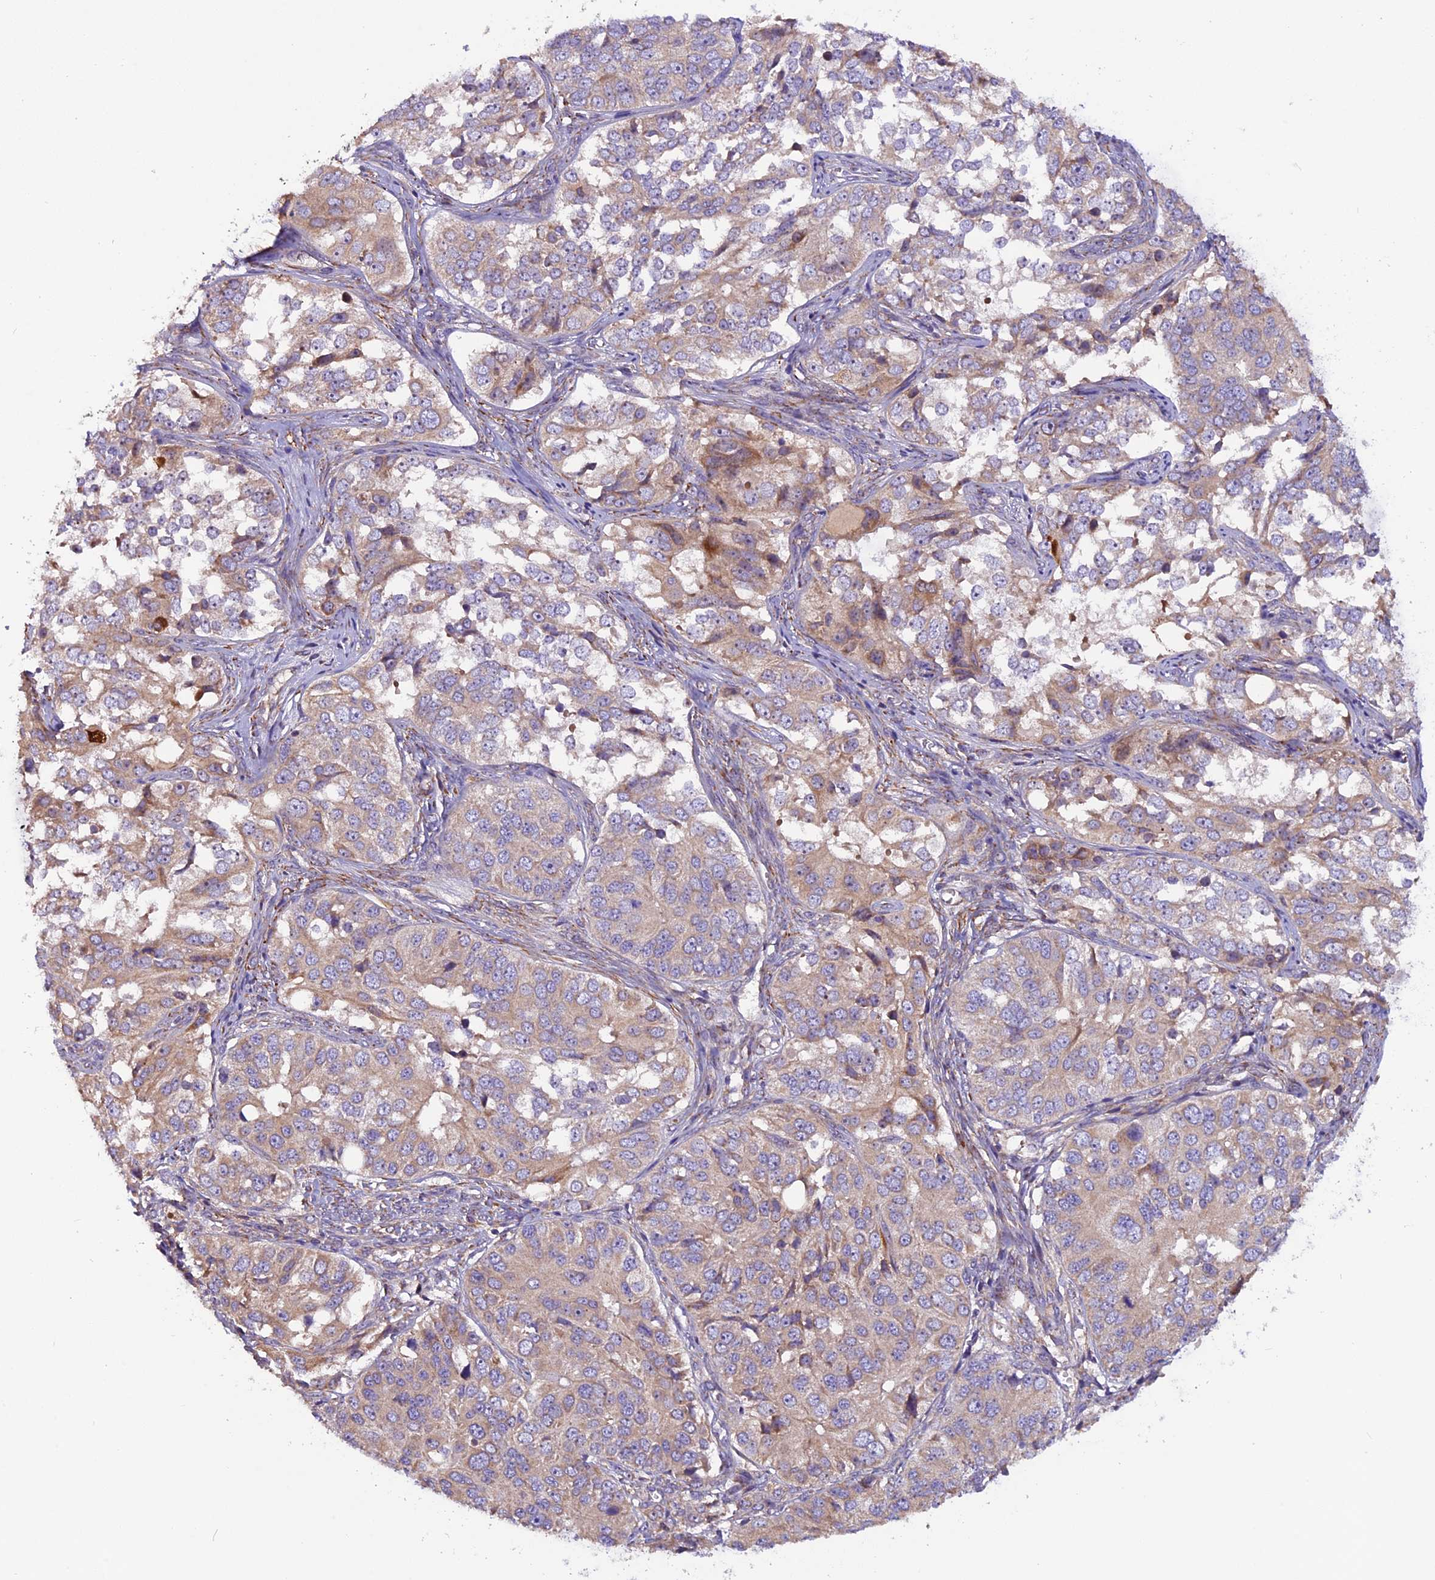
{"staining": {"intensity": "weak", "quantity": ">75%", "location": "cytoplasmic/membranous"}, "tissue": "ovarian cancer", "cell_type": "Tumor cells", "image_type": "cancer", "snomed": [{"axis": "morphology", "description": "Carcinoma, endometroid"}, {"axis": "topography", "description": "Ovary"}], "caption": "DAB immunohistochemical staining of ovarian endometroid carcinoma demonstrates weak cytoplasmic/membranous protein expression in about >75% of tumor cells.", "gene": "FRY", "patient": {"sex": "female", "age": 51}}